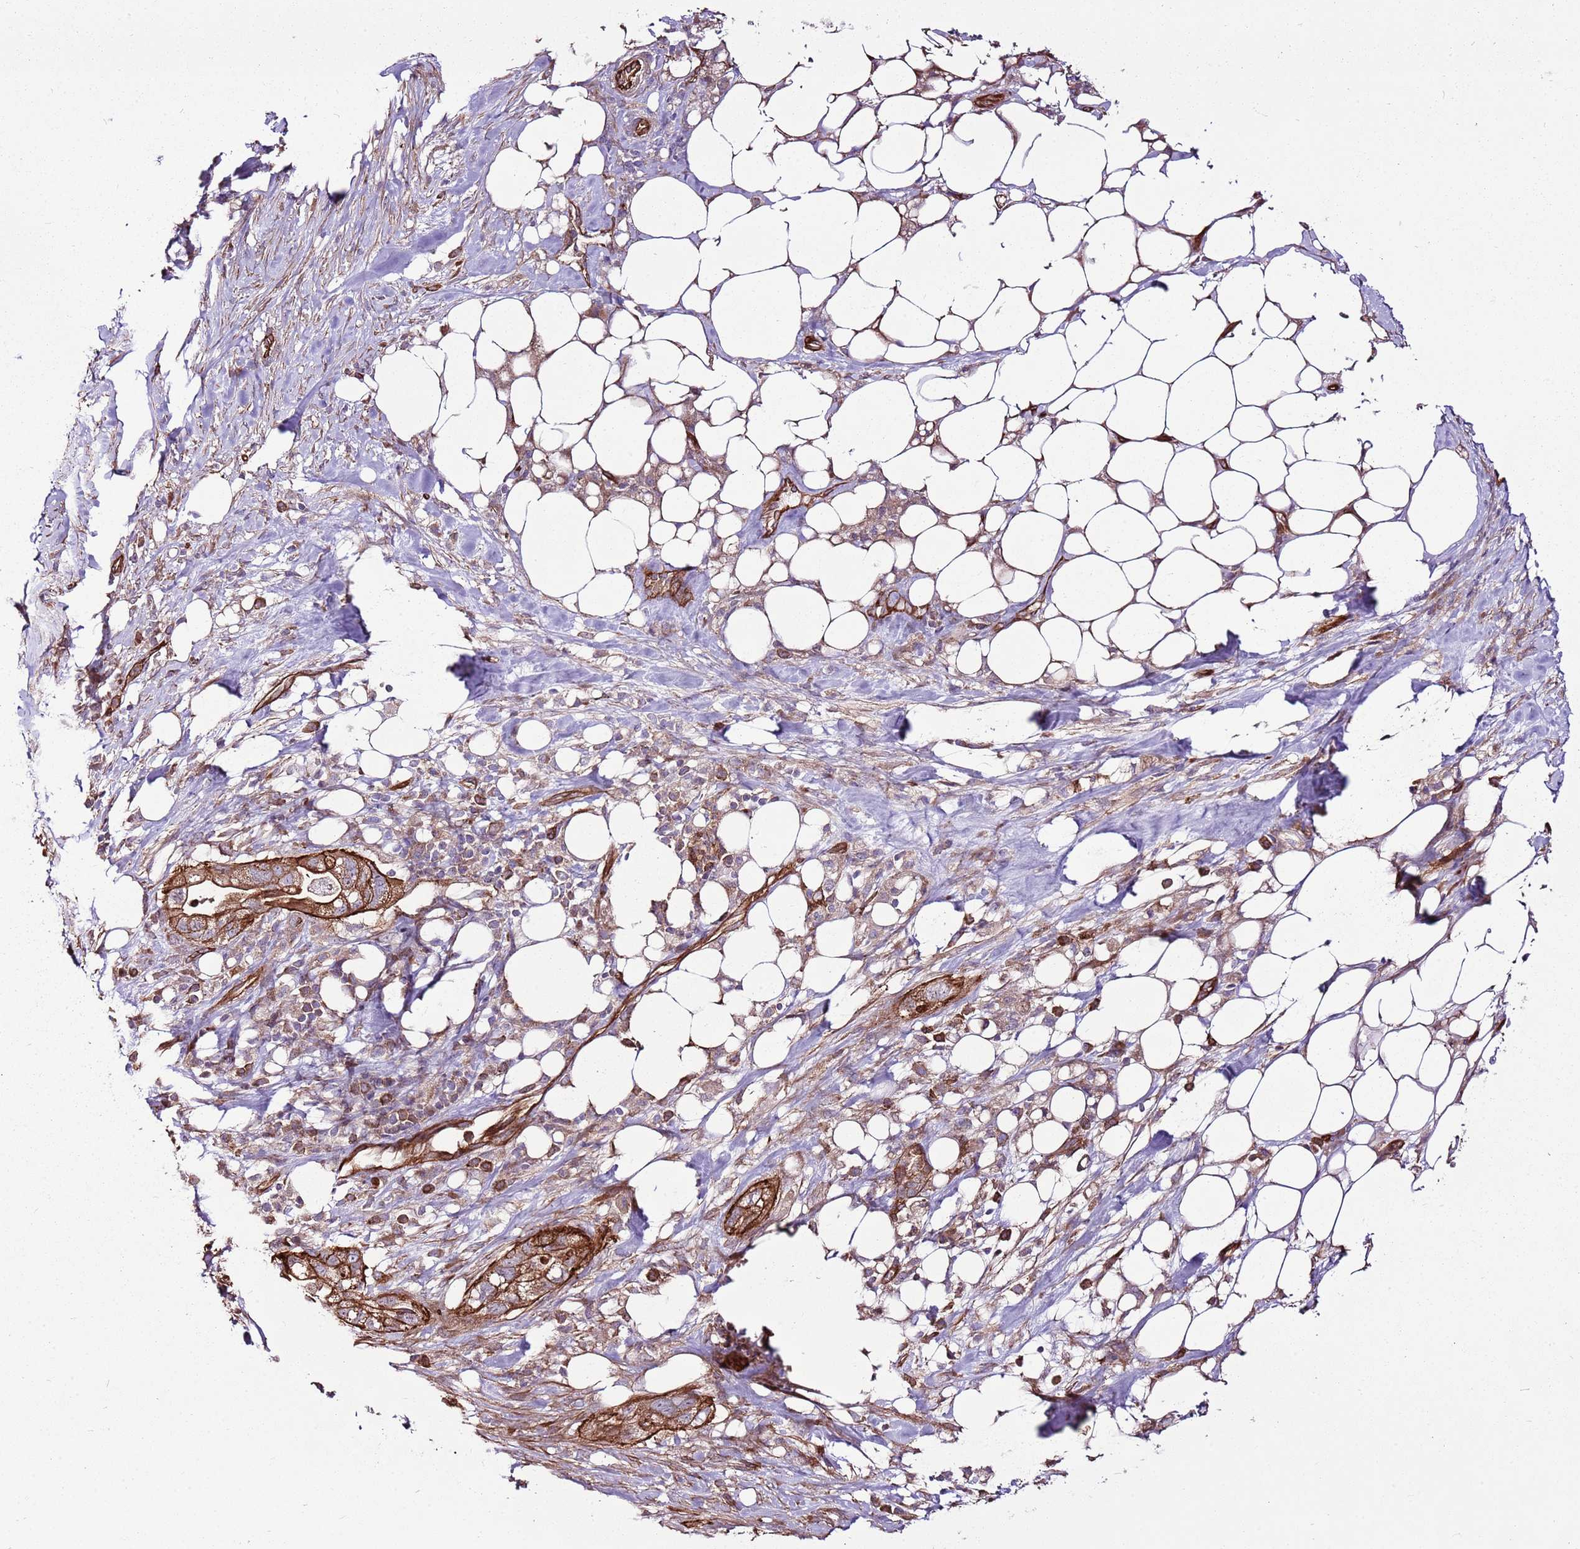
{"staining": {"intensity": "strong", "quantity": ">75%", "location": "cytoplasmic/membranous"}, "tissue": "pancreatic cancer", "cell_type": "Tumor cells", "image_type": "cancer", "snomed": [{"axis": "morphology", "description": "Adenocarcinoma, NOS"}, {"axis": "topography", "description": "Pancreas"}], "caption": "Pancreatic adenocarcinoma tissue shows strong cytoplasmic/membranous positivity in approximately >75% of tumor cells", "gene": "ZNF827", "patient": {"sex": "male", "age": 44}}